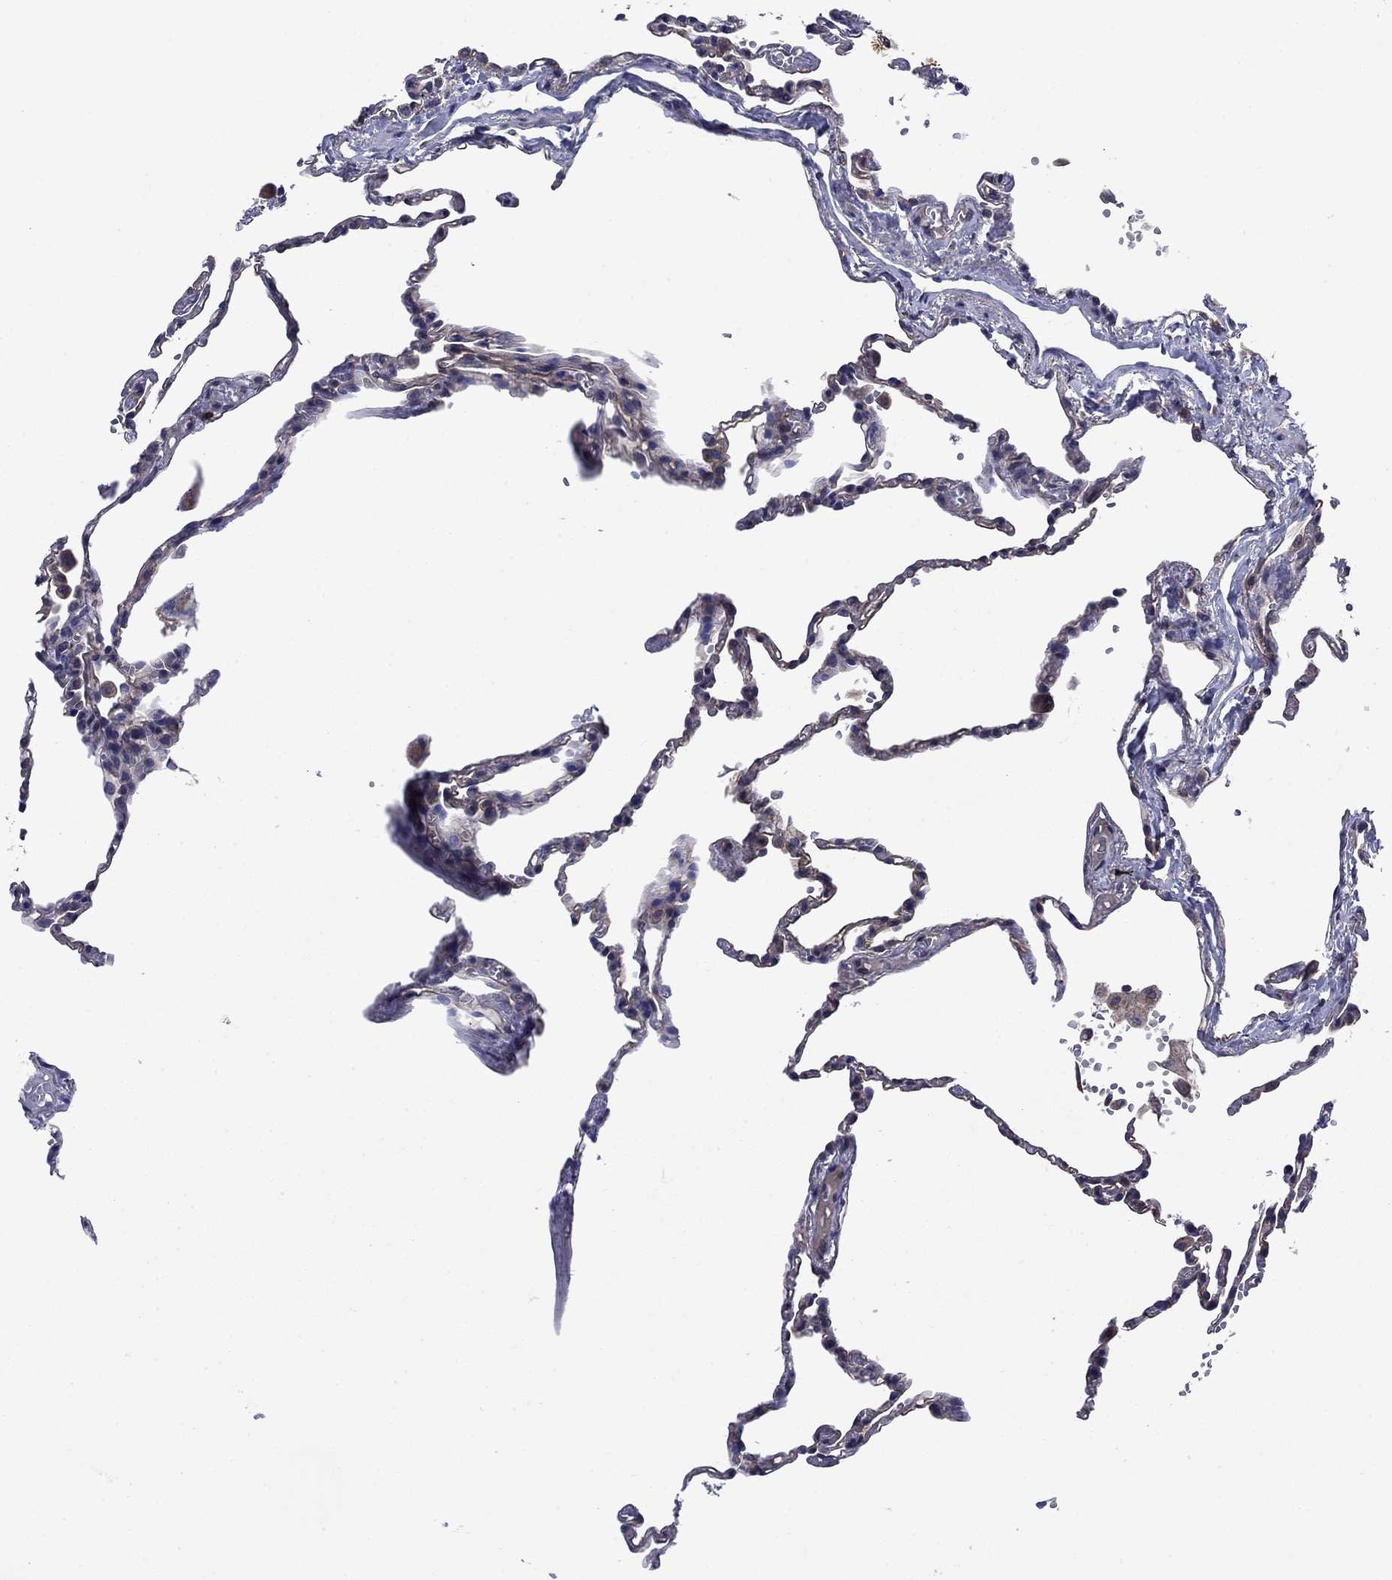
{"staining": {"intensity": "negative", "quantity": "none", "location": "none"}, "tissue": "lung", "cell_type": "Alveolar cells", "image_type": "normal", "snomed": [{"axis": "morphology", "description": "Normal tissue, NOS"}, {"axis": "topography", "description": "Lung"}], "caption": "IHC of unremarkable human lung exhibits no expression in alveolar cells.", "gene": "KIF22", "patient": {"sex": "male", "age": 78}}